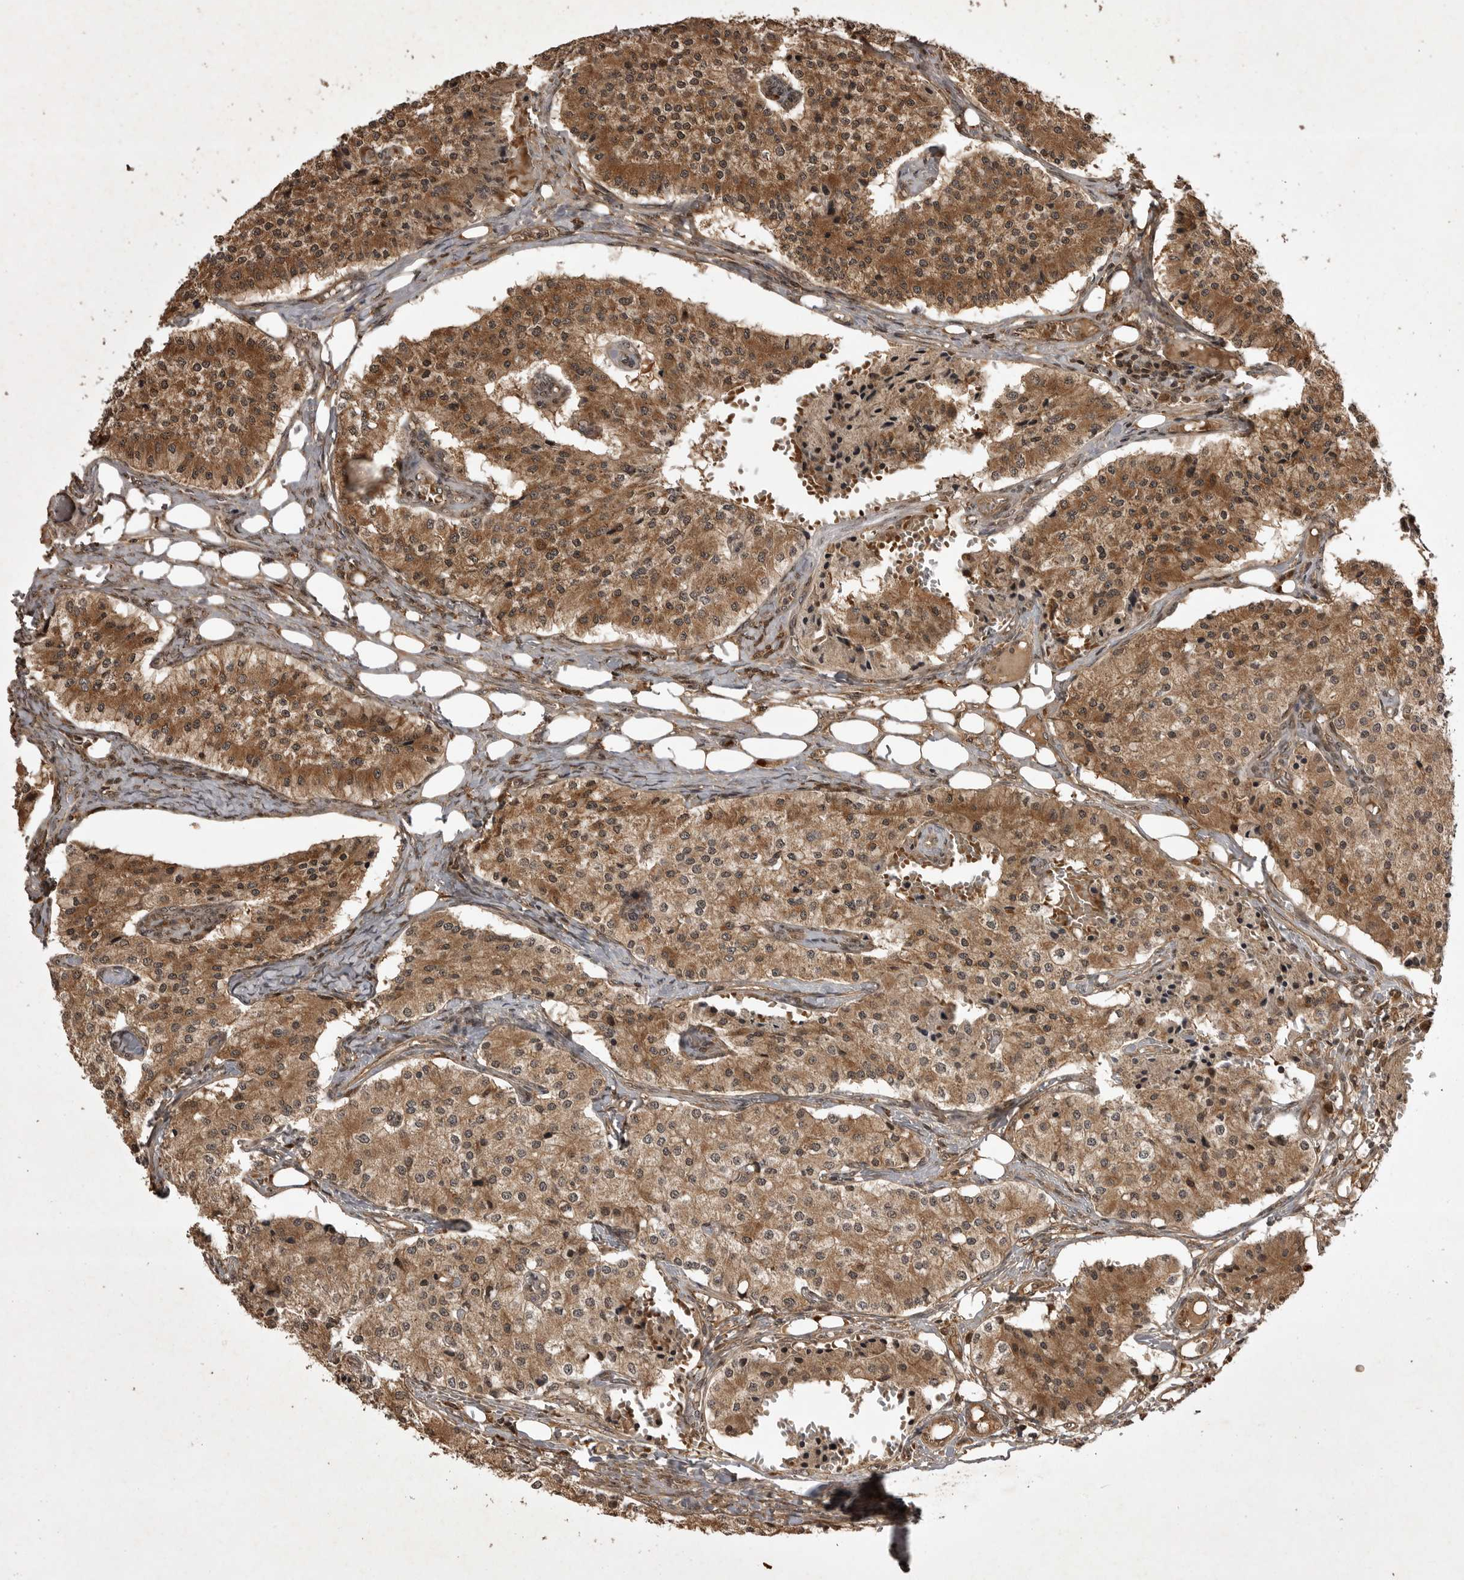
{"staining": {"intensity": "strong", "quantity": ">75%", "location": "cytoplasmic/membranous"}, "tissue": "carcinoid", "cell_type": "Tumor cells", "image_type": "cancer", "snomed": [{"axis": "morphology", "description": "Carcinoid, malignant, NOS"}, {"axis": "topography", "description": "Colon"}], "caption": "Immunohistochemical staining of human malignant carcinoid demonstrates high levels of strong cytoplasmic/membranous protein expression in approximately >75% of tumor cells.", "gene": "AKAP7", "patient": {"sex": "female", "age": 52}}